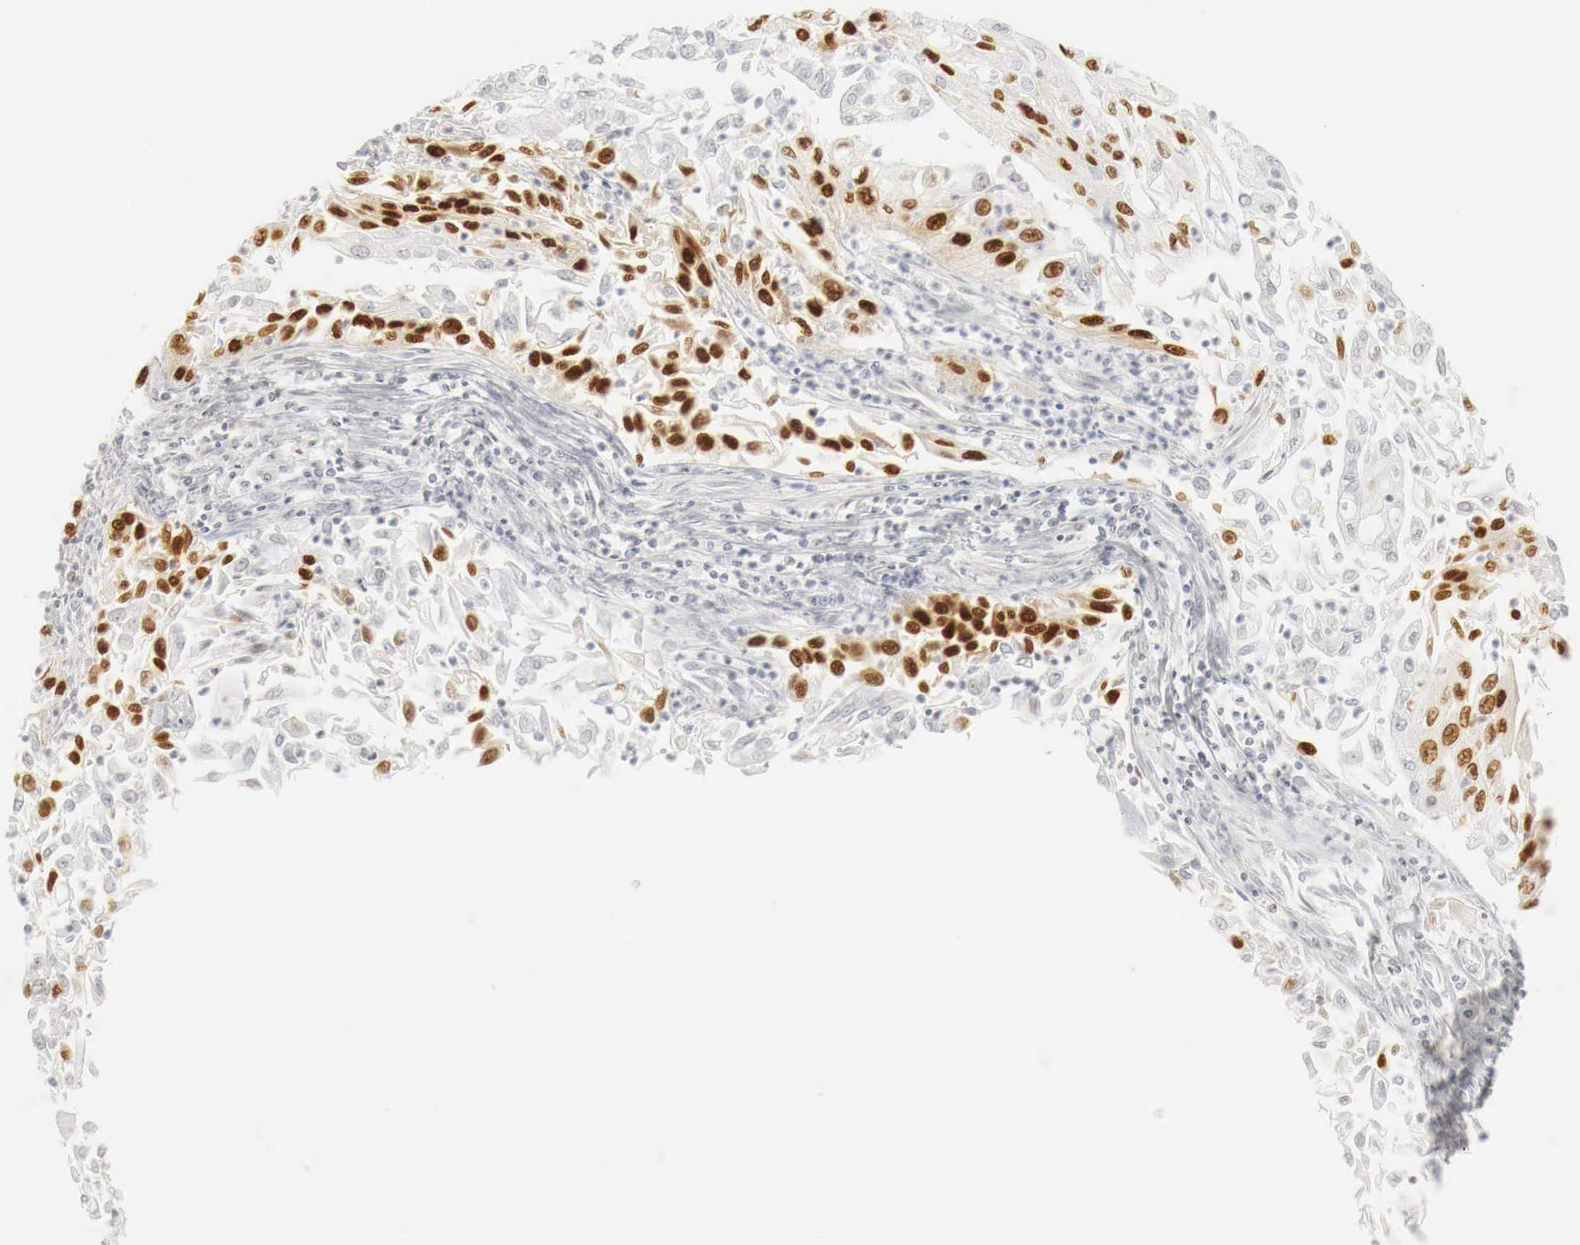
{"staining": {"intensity": "strong", "quantity": "25%-75%", "location": "nuclear"}, "tissue": "endometrial cancer", "cell_type": "Tumor cells", "image_type": "cancer", "snomed": [{"axis": "morphology", "description": "Adenocarcinoma, NOS"}, {"axis": "topography", "description": "Endometrium"}], "caption": "Immunohistochemical staining of human endometrial cancer (adenocarcinoma) demonstrates strong nuclear protein positivity in approximately 25%-75% of tumor cells.", "gene": "TP63", "patient": {"sex": "female", "age": 75}}